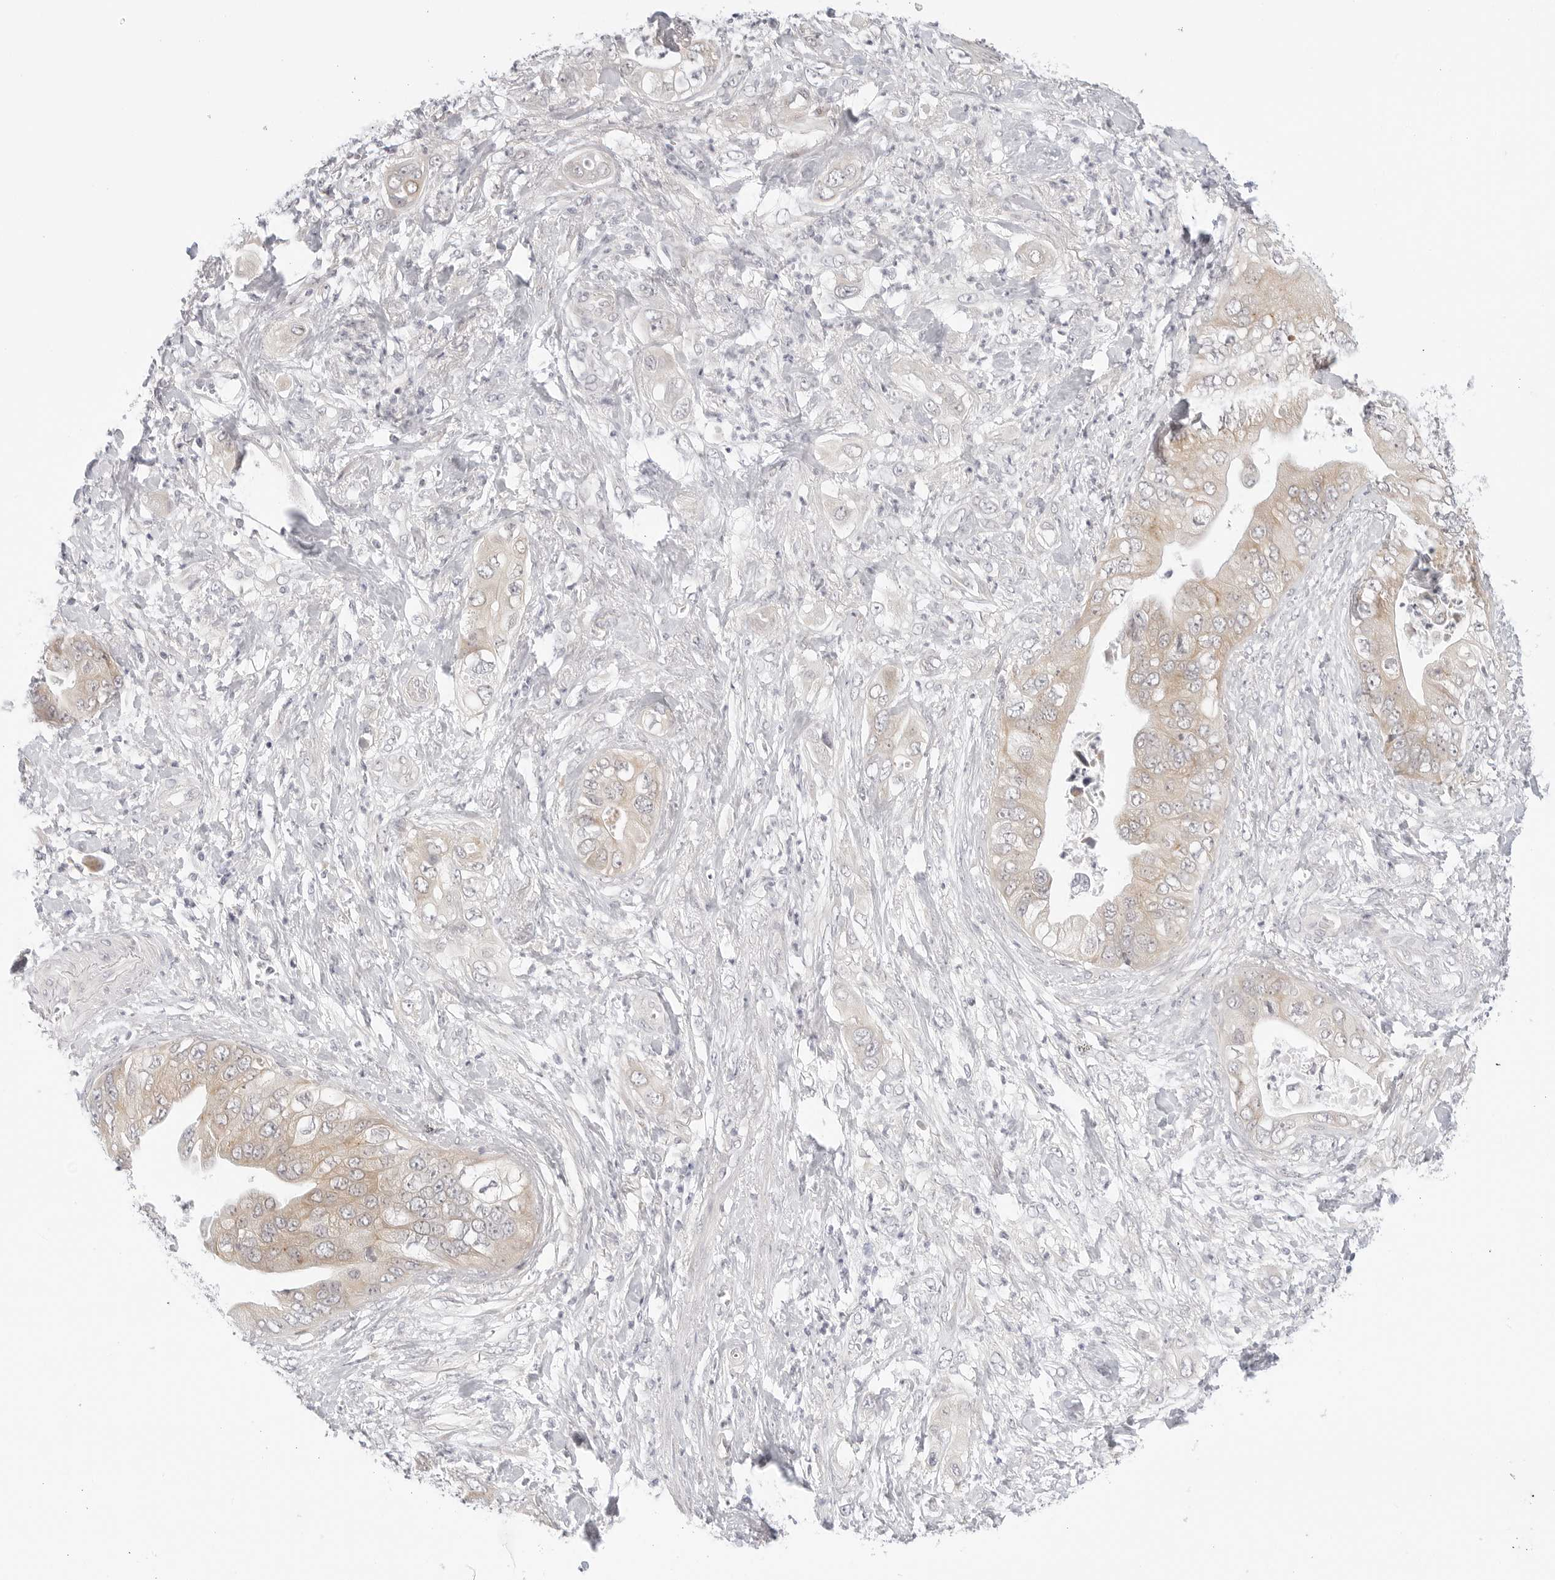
{"staining": {"intensity": "weak", "quantity": "25%-75%", "location": "cytoplasmic/membranous"}, "tissue": "pancreatic cancer", "cell_type": "Tumor cells", "image_type": "cancer", "snomed": [{"axis": "morphology", "description": "Adenocarcinoma, NOS"}, {"axis": "topography", "description": "Pancreas"}], "caption": "Immunohistochemical staining of human pancreatic cancer displays low levels of weak cytoplasmic/membranous expression in about 25%-75% of tumor cells. (DAB IHC with brightfield microscopy, high magnification).", "gene": "TCP1", "patient": {"sex": "female", "age": 78}}